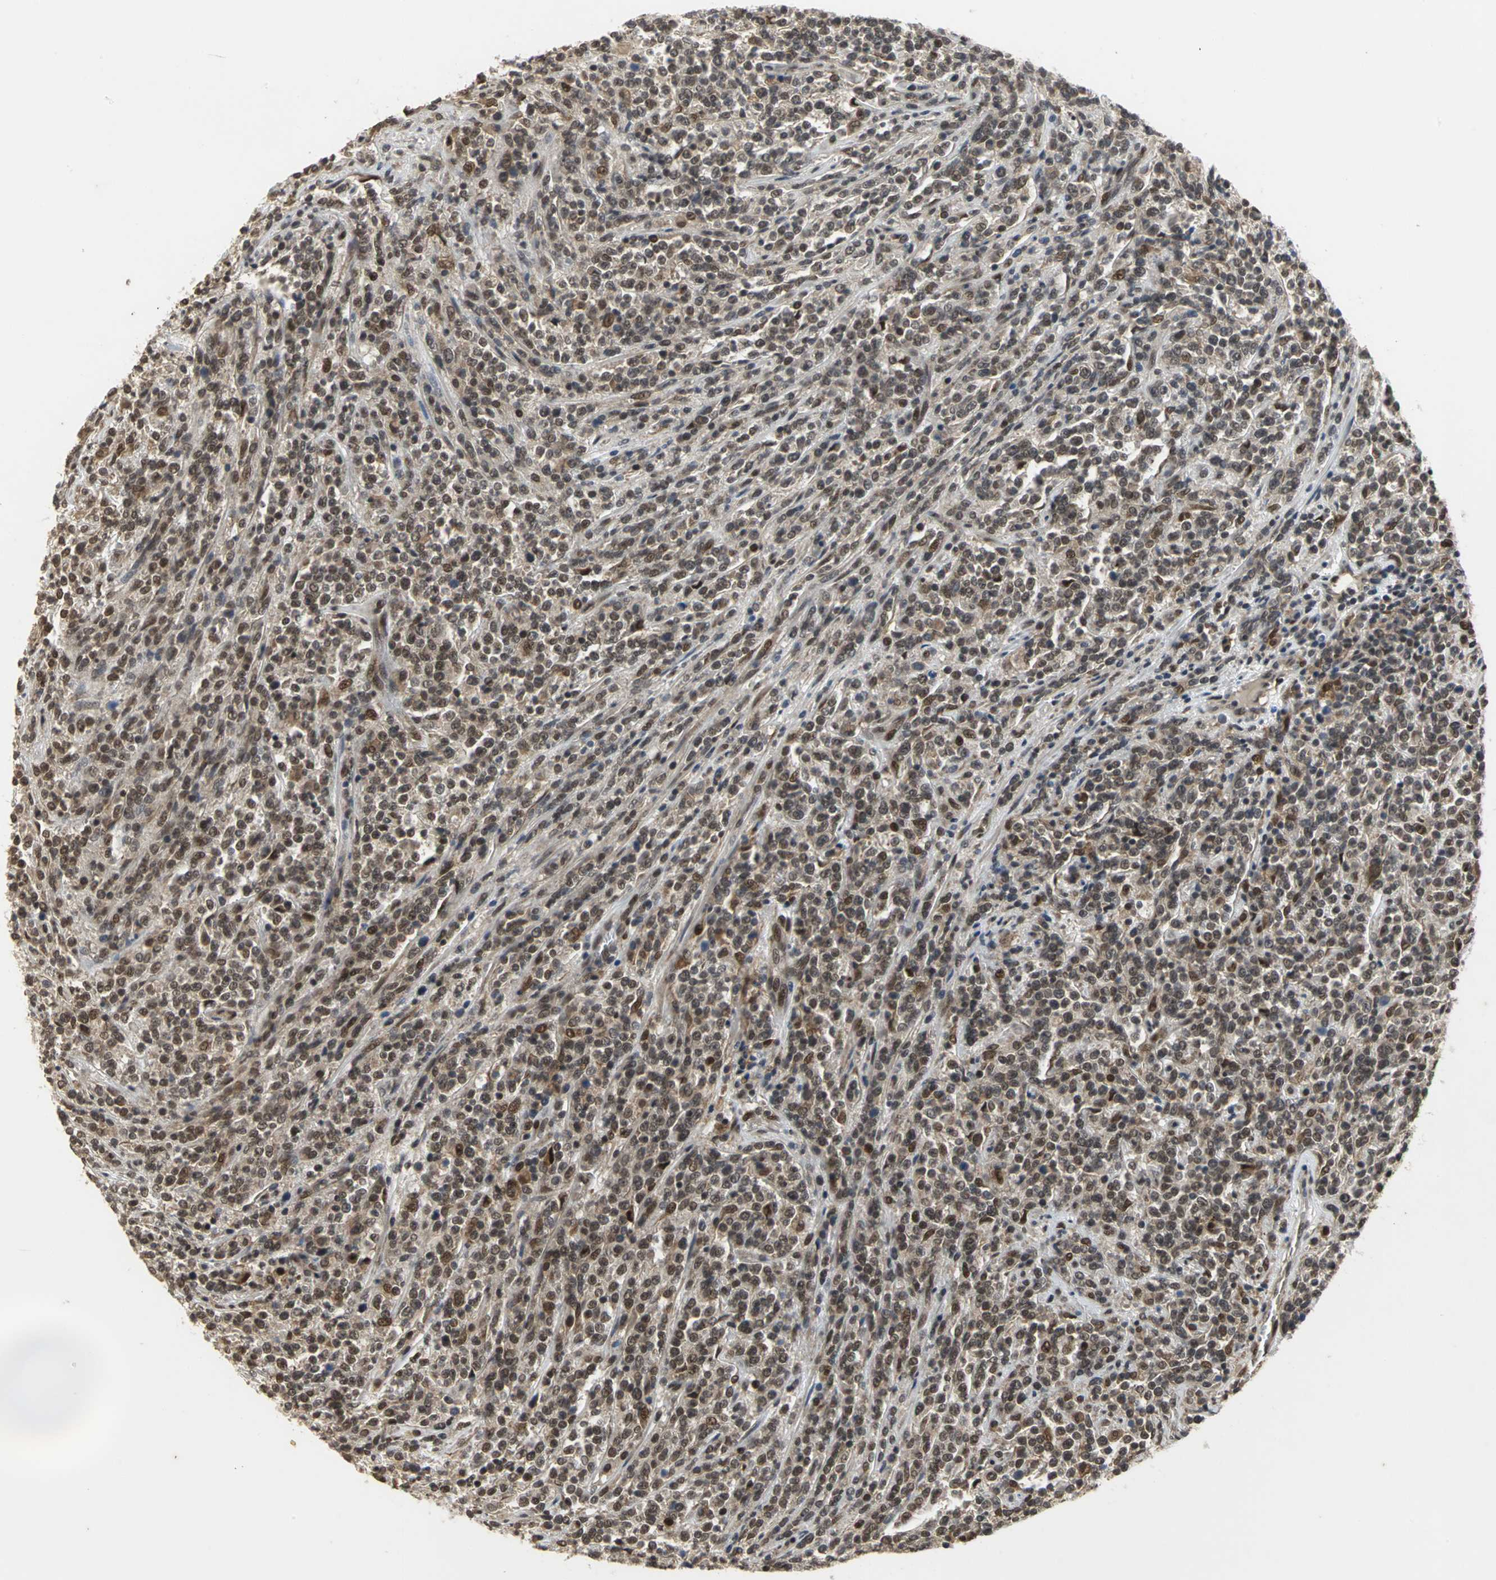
{"staining": {"intensity": "moderate", "quantity": ">75%", "location": "cytoplasmic/membranous"}, "tissue": "lymphoma", "cell_type": "Tumor cells", "image_type": "cancer", "snomed": [{"axis": "morphology", "description": "Malignant lymphoma, non-Hodgkin's type, High grade"}, {"axis": "topography", "description": "Soft tissue"}], "caption": "Protein staining demonstrates moderate cytoplasmic/membranous staining in about >75% of tumor cells in lymphoma.", "gene": "NOTCH3", "patient": {"sex": "male", "age": 18}}